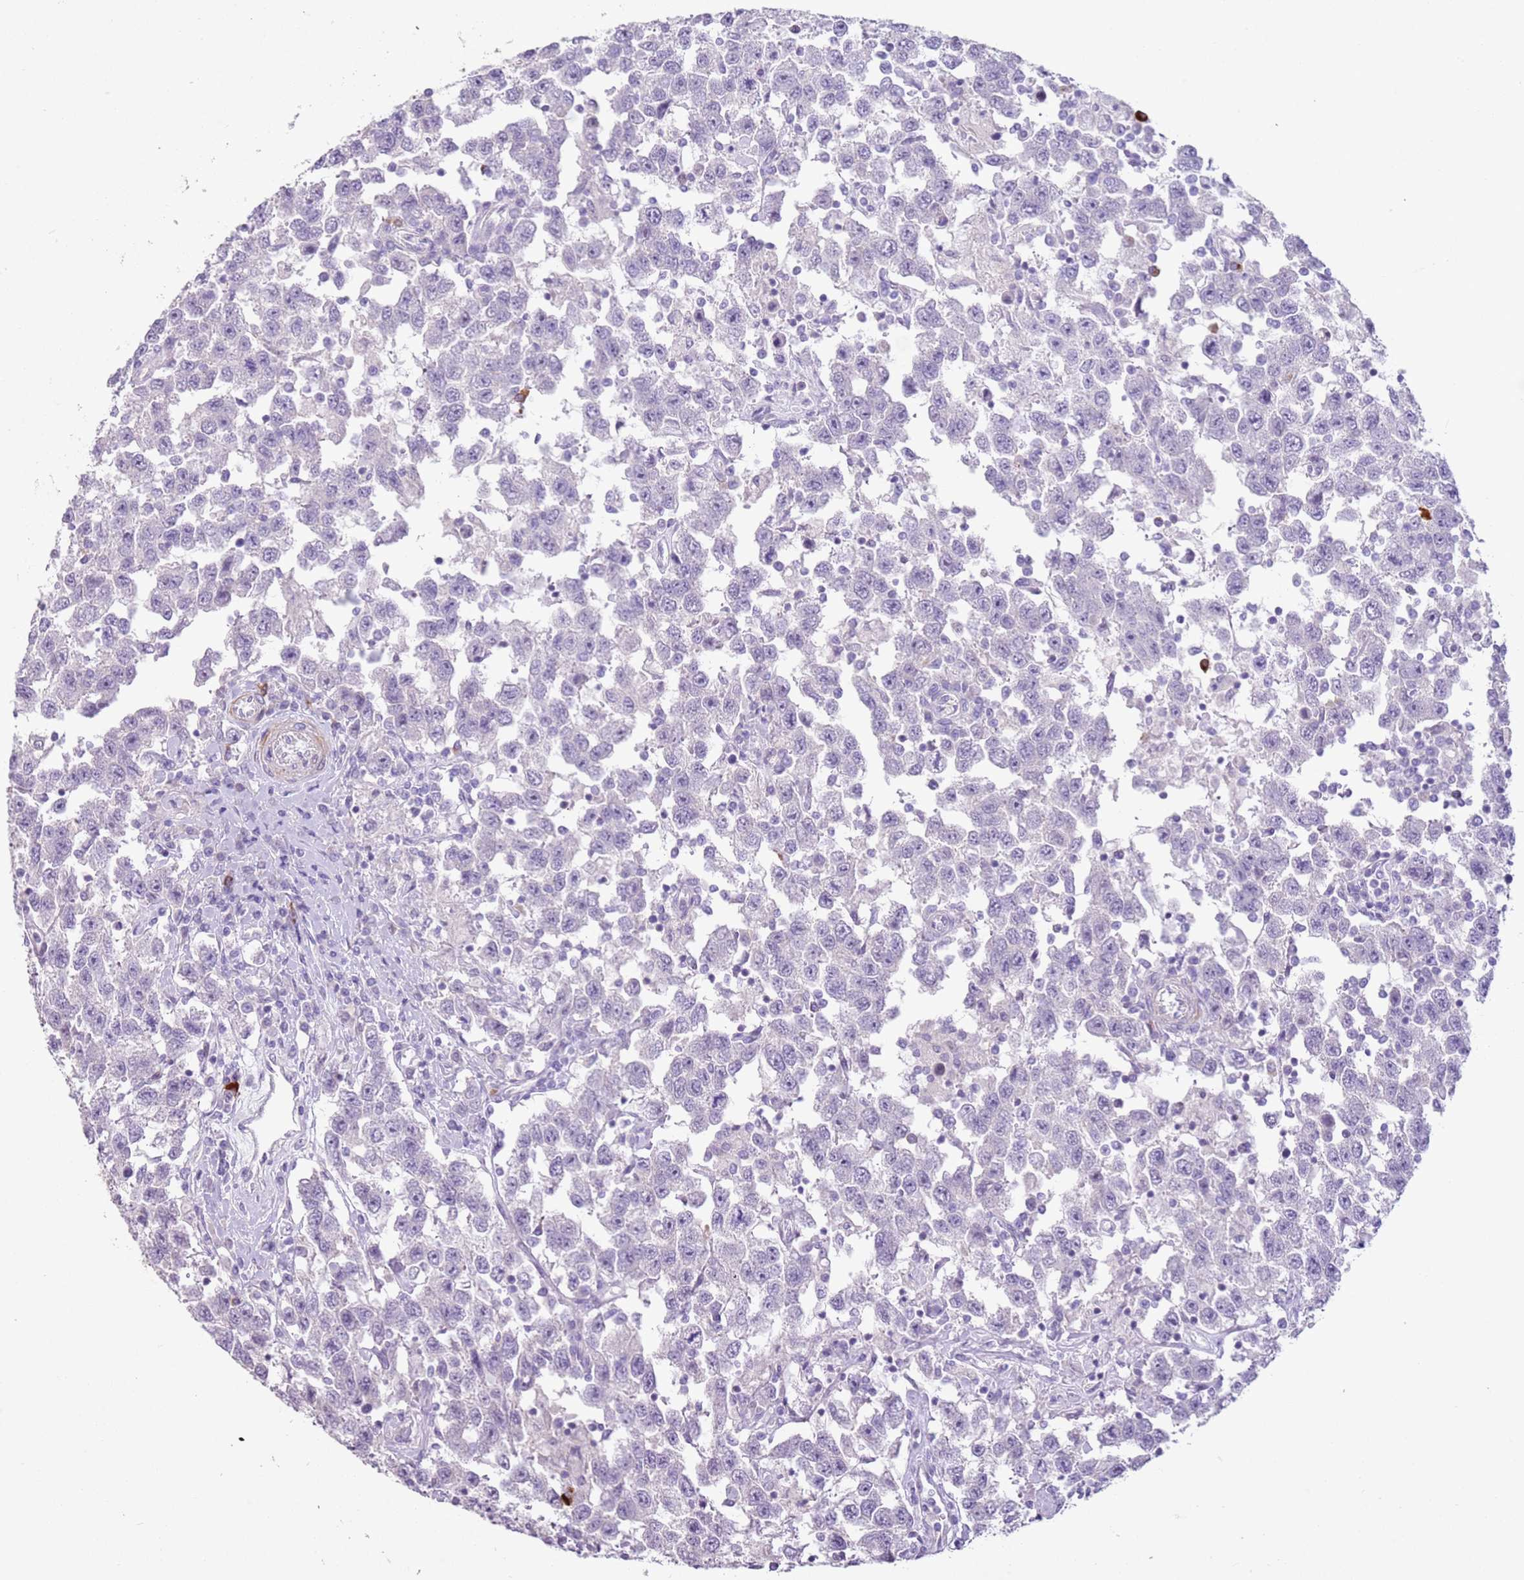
{"staining": {"intensity": "negative", "quantity": "none", "location": "none"}, "tissue": "testis cancer", "cell_type": "Tumor cells", "image_type": "cancer", "snomed": [{"axis": "morphology", "description": "Seminoma, NOS"}, {"axis": "topography", "description": "Testis"}], "caption": "High power microscopy image of an immunohistochemistry (IHC) histopathology image of seminoma (testis), revealing no significant positivity in tumor cells.", "gene": "ZNF239", "patient": {"sex": "male", "age": 41}}